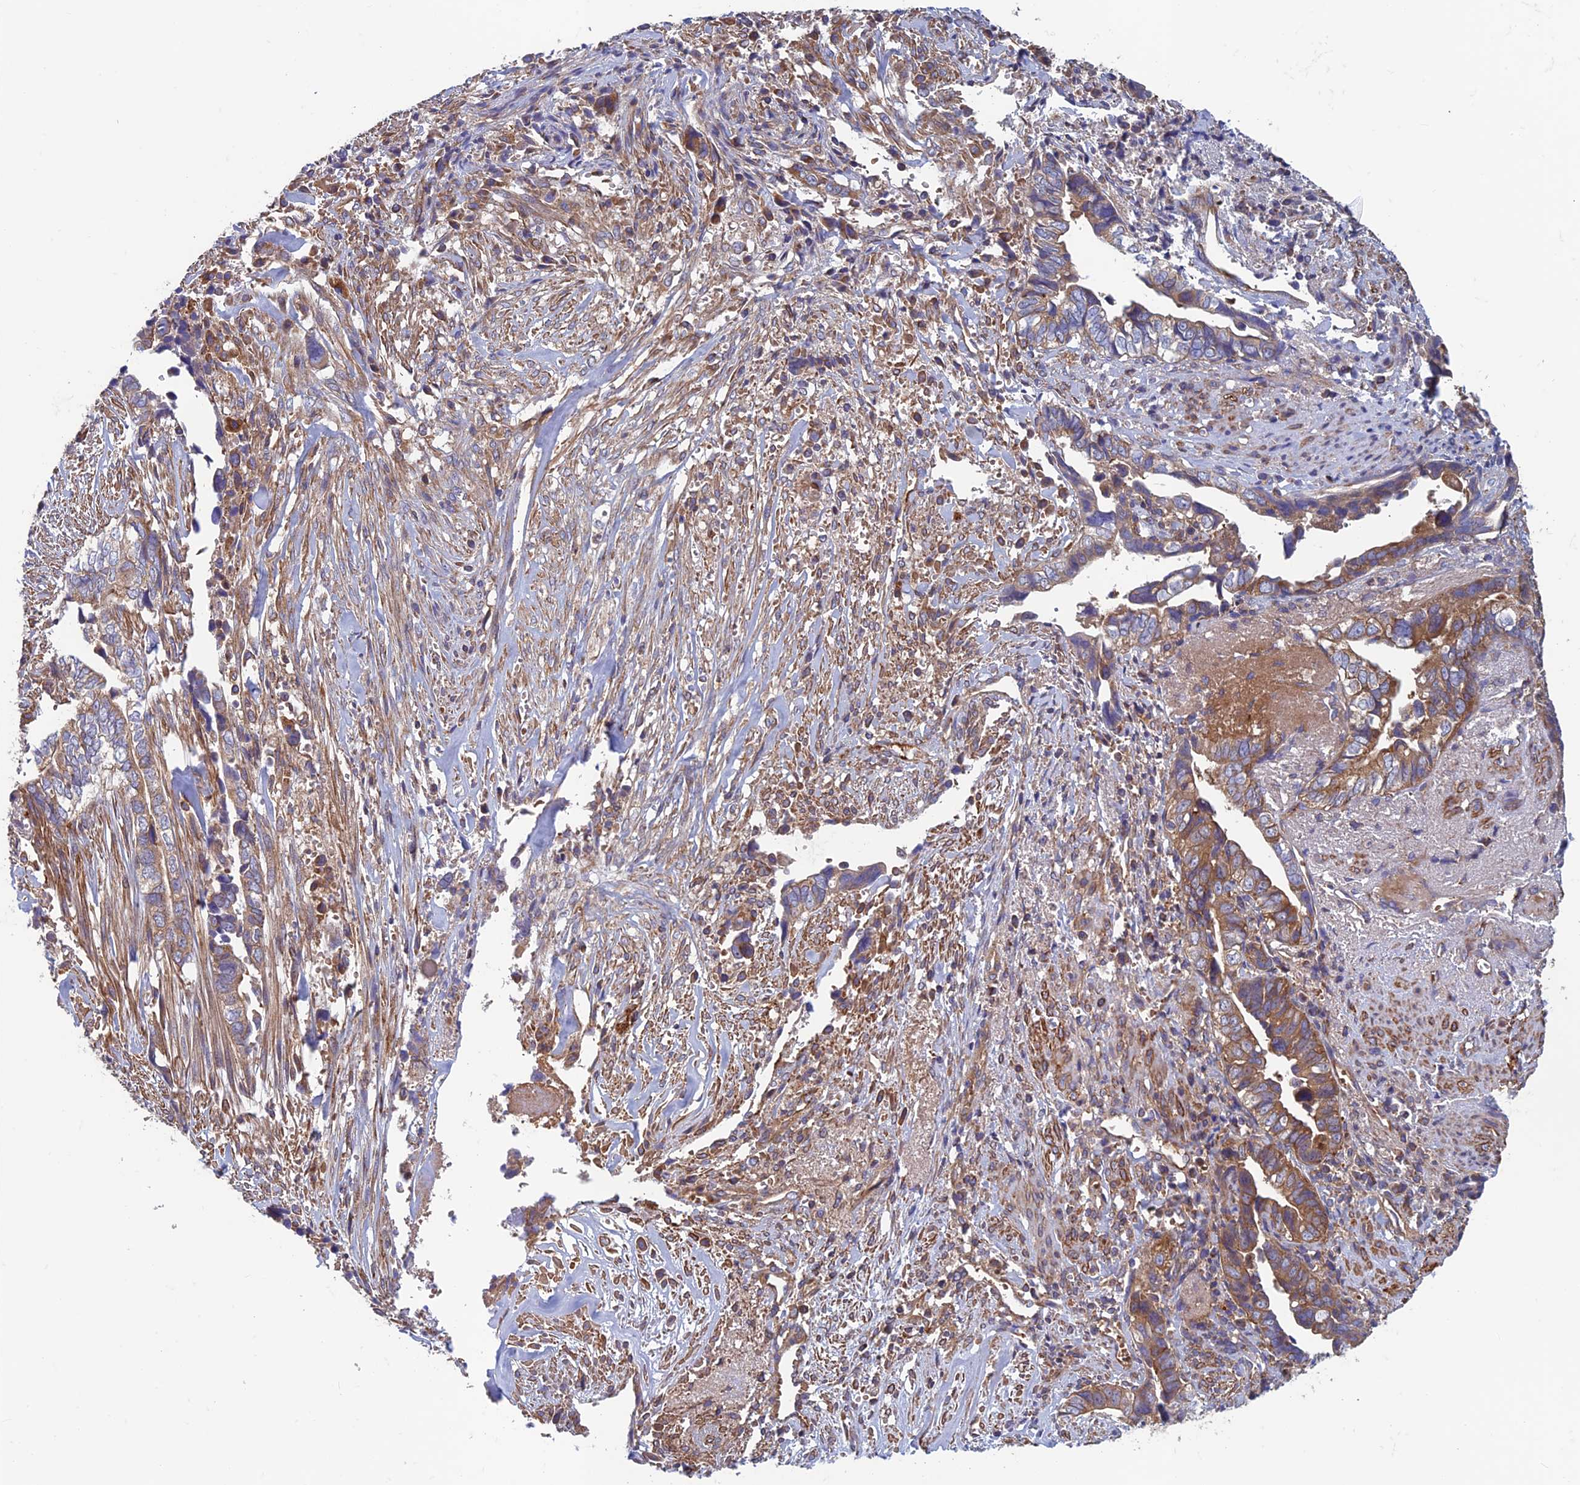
{"staining": {"intensity": "moderate", "quantity": ">75%", "location": "cytoplasmic/membranous"}, "tissue": "liver cancer", "cell_type": "Tumor cells", "image_type": "cancer", "snomed": [{"axis": "morphology", "description": "Cholangiocarcinoma"}, {"axis": "topography", "description": "Liver"}], "caption": "Immunohistochemical staining of human liver cancer (cholangiocarcinoma) reveals medium levels of moderate cytoplasmic/membranous staining in about >75% of tumor cells.", "gene": "DNM1L", "patient": {"sex": "female", "age": 79}}